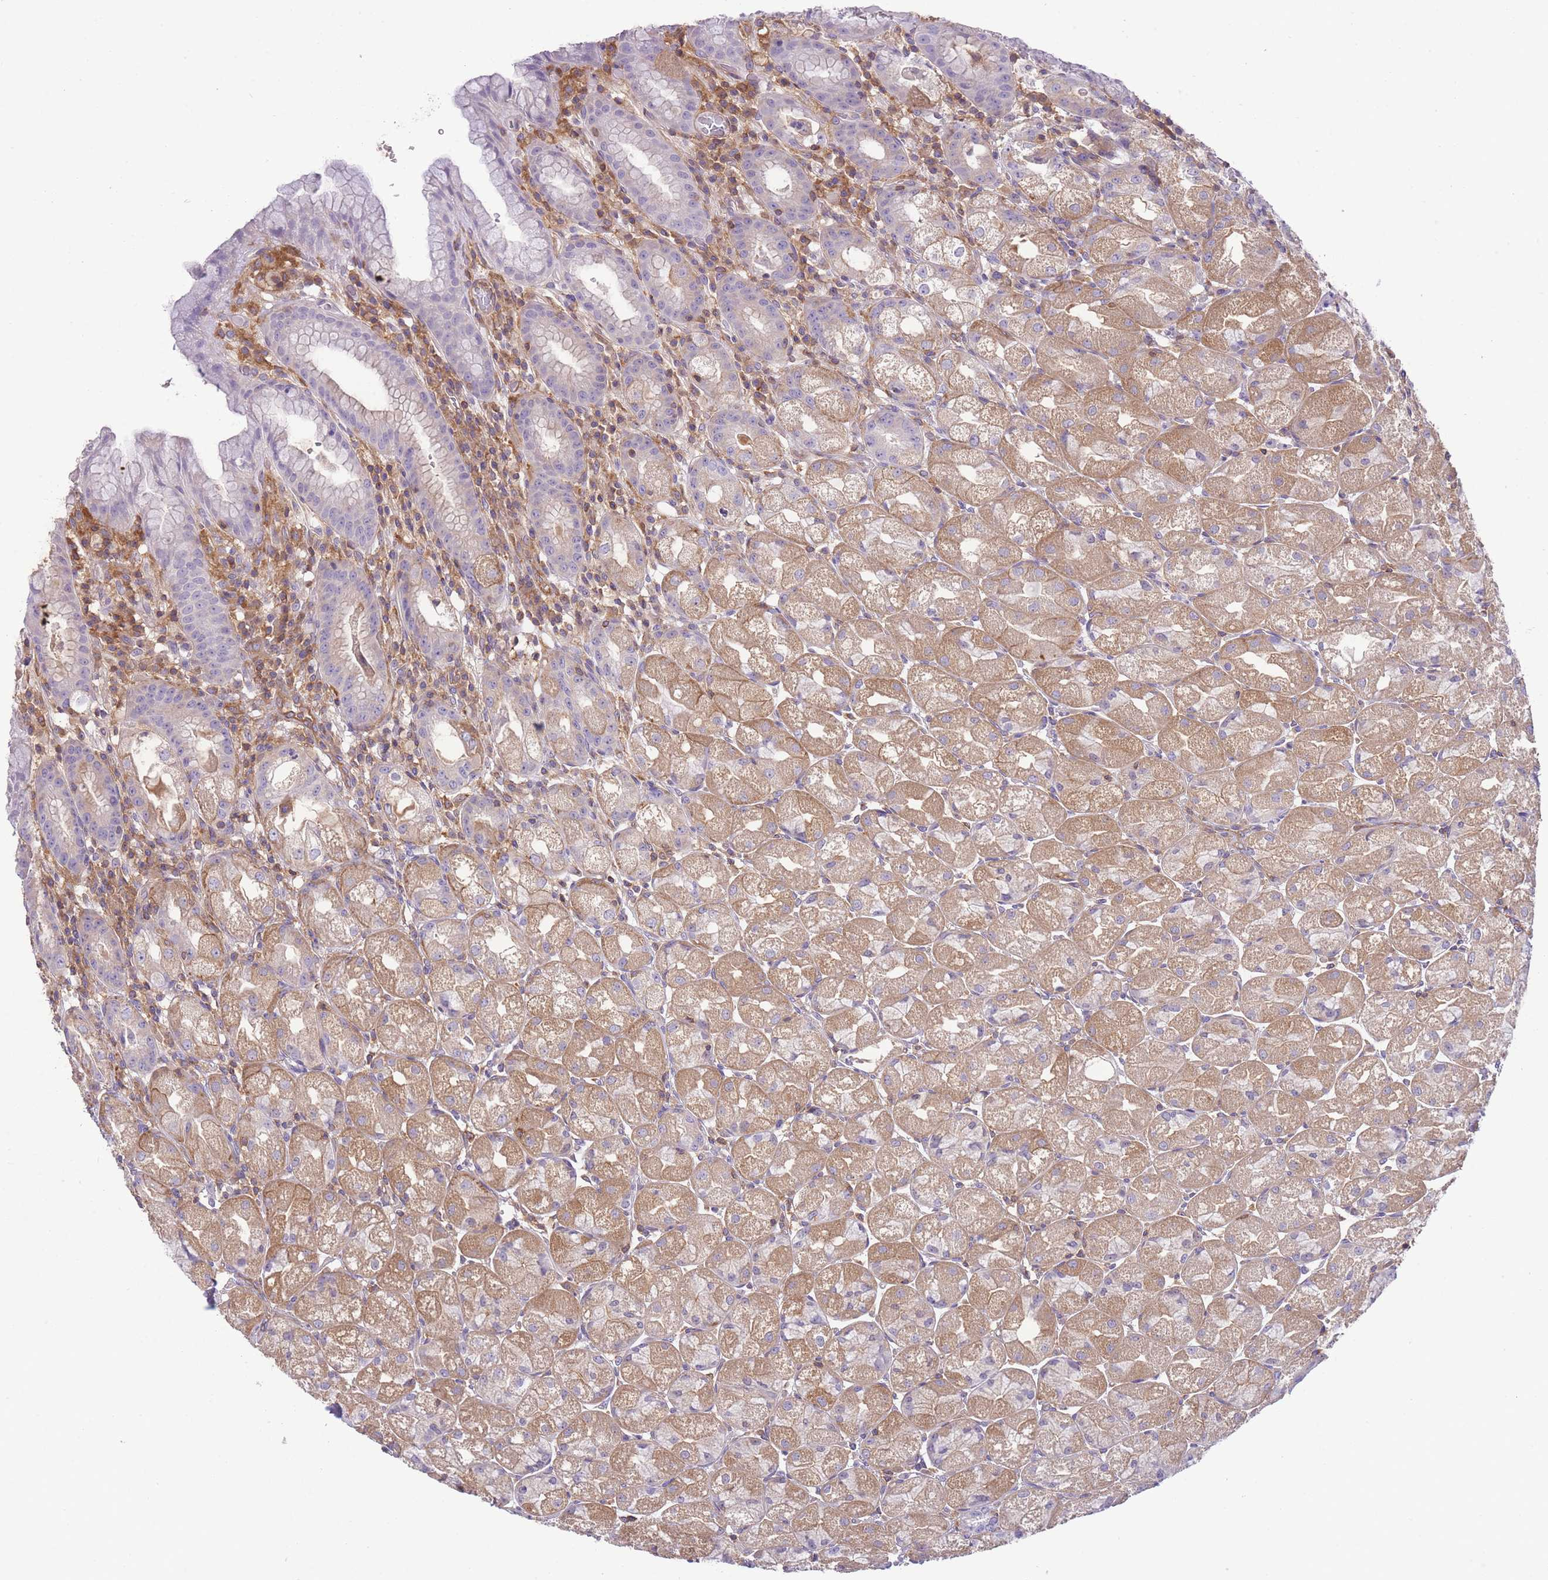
{"staining": {"intensity": "moderate", "quantity": "25%-75%", "location": "cytoplasmic/membranous"}, "tissue": "stomach", "cell_type": "Glandular cells", "image_type": "normal", "snomed": [{"axis": "morphology", "description": "Normal tissue, NOS"}, {"axis": "topography", "description": "Stomach, upper"}], "caption": "Protein positivity by immunohistochemistry (IHC) demonstrates moderate cytoplasmic/membranous expression in approximately 25%-75% of glandular cells in benign stomach. (DAB IHC, brown staining for protein, blue staining for nuclei).", "gene": "PRKAR1A", "patient": {"sex": "male", "age": 52}}